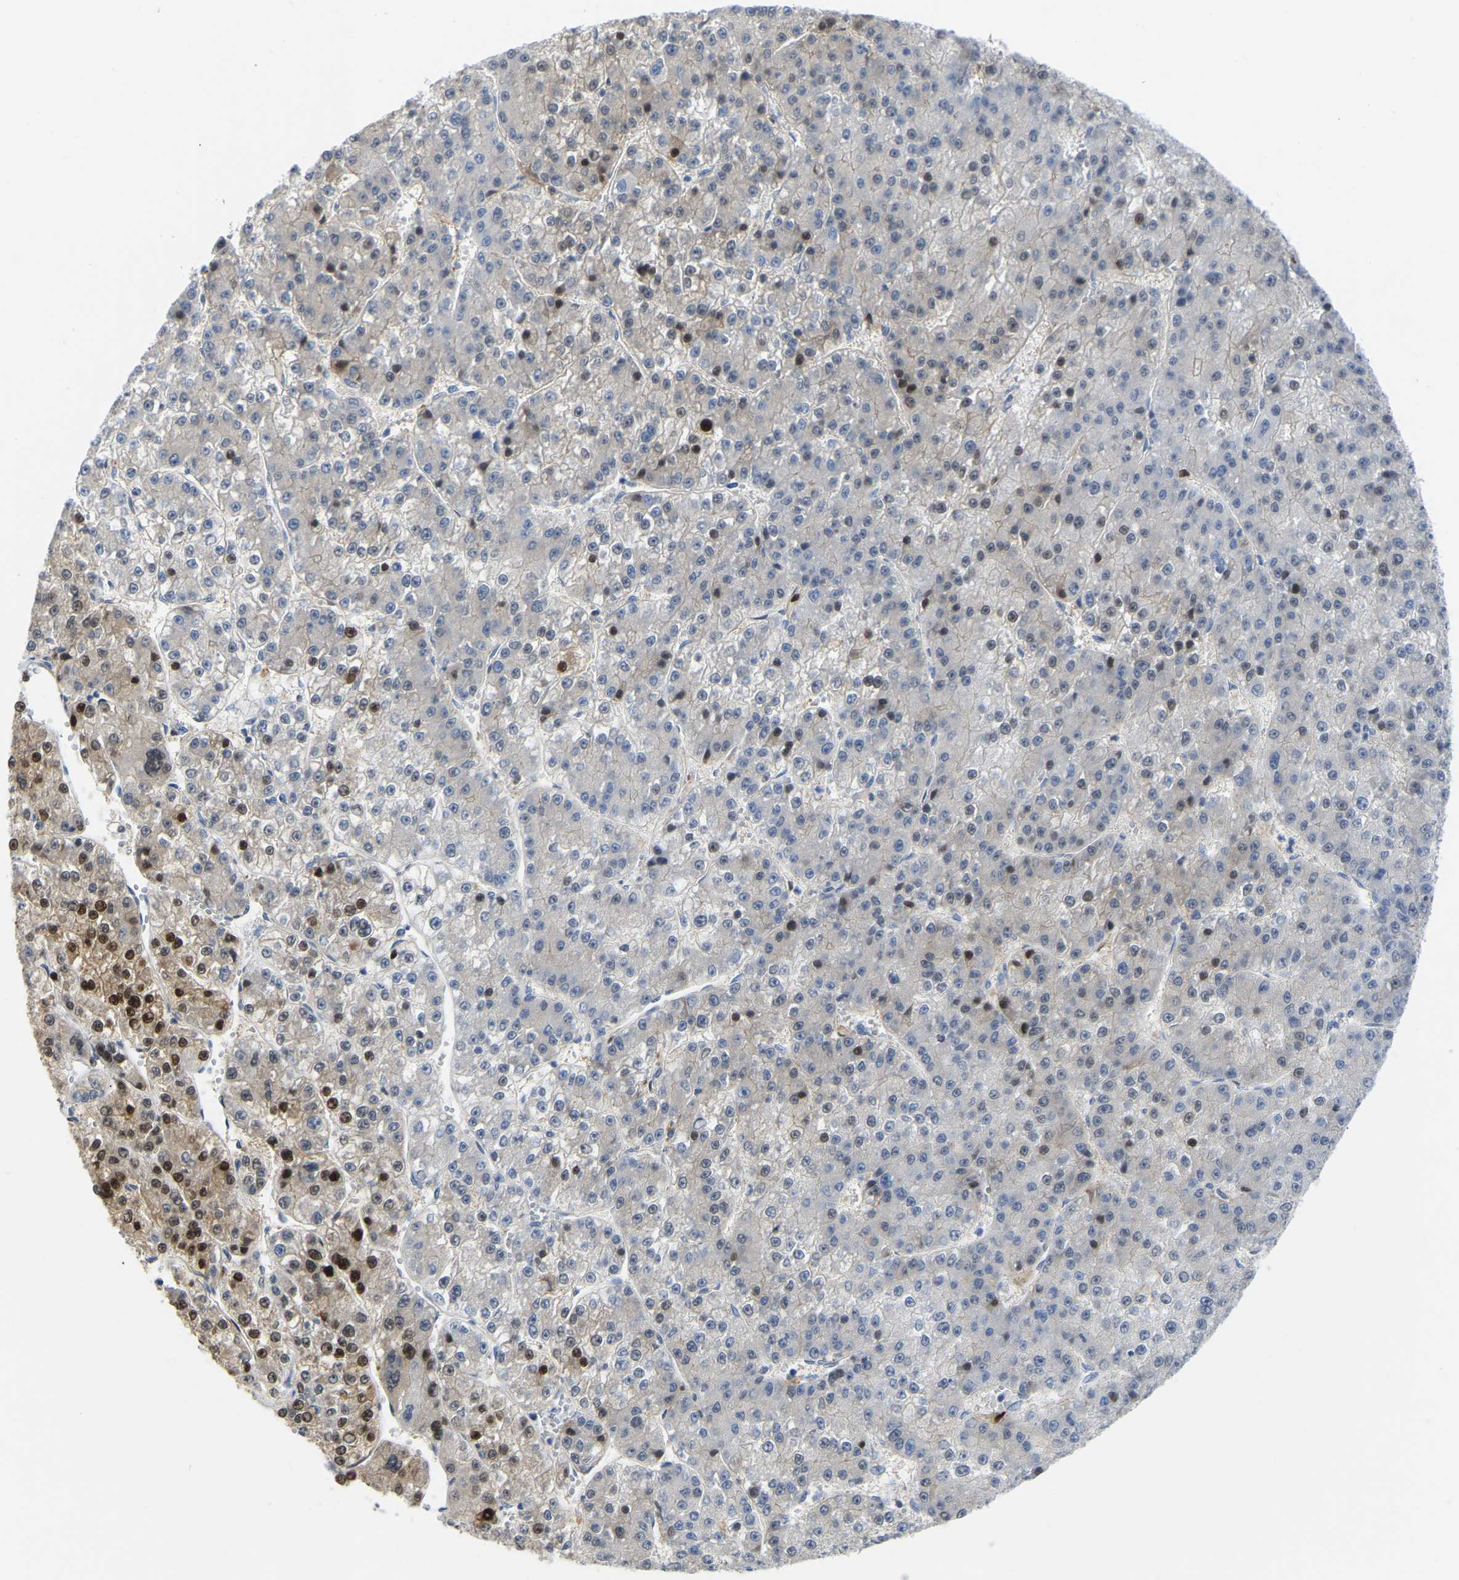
{"staining": {"intensity": "strong", "quantity": "<25%", "location": "nuclear"}, "tissue": "liver cancer", "cell_type": "Tumor cells", "image_type": "cancer", "snomed": [{"axis": "morphology", "description": "Carcinoma, Hepatocellular, NOS"}, {"axis": "topography", "description": "Liver"}], "caption": "Immunohistochemical staining of liver hepatocellular carcinoma exhibits strong nuclear protein expression in about <25% of tumor cells. Using DAB (3,3'-diaminobenzidine) (brown) and hematoxylin (blue) stains, captured at high magnification using brightfield microscopy.", "gene": "KLRG2", "patient": {"sex": "female", "age": 73}}